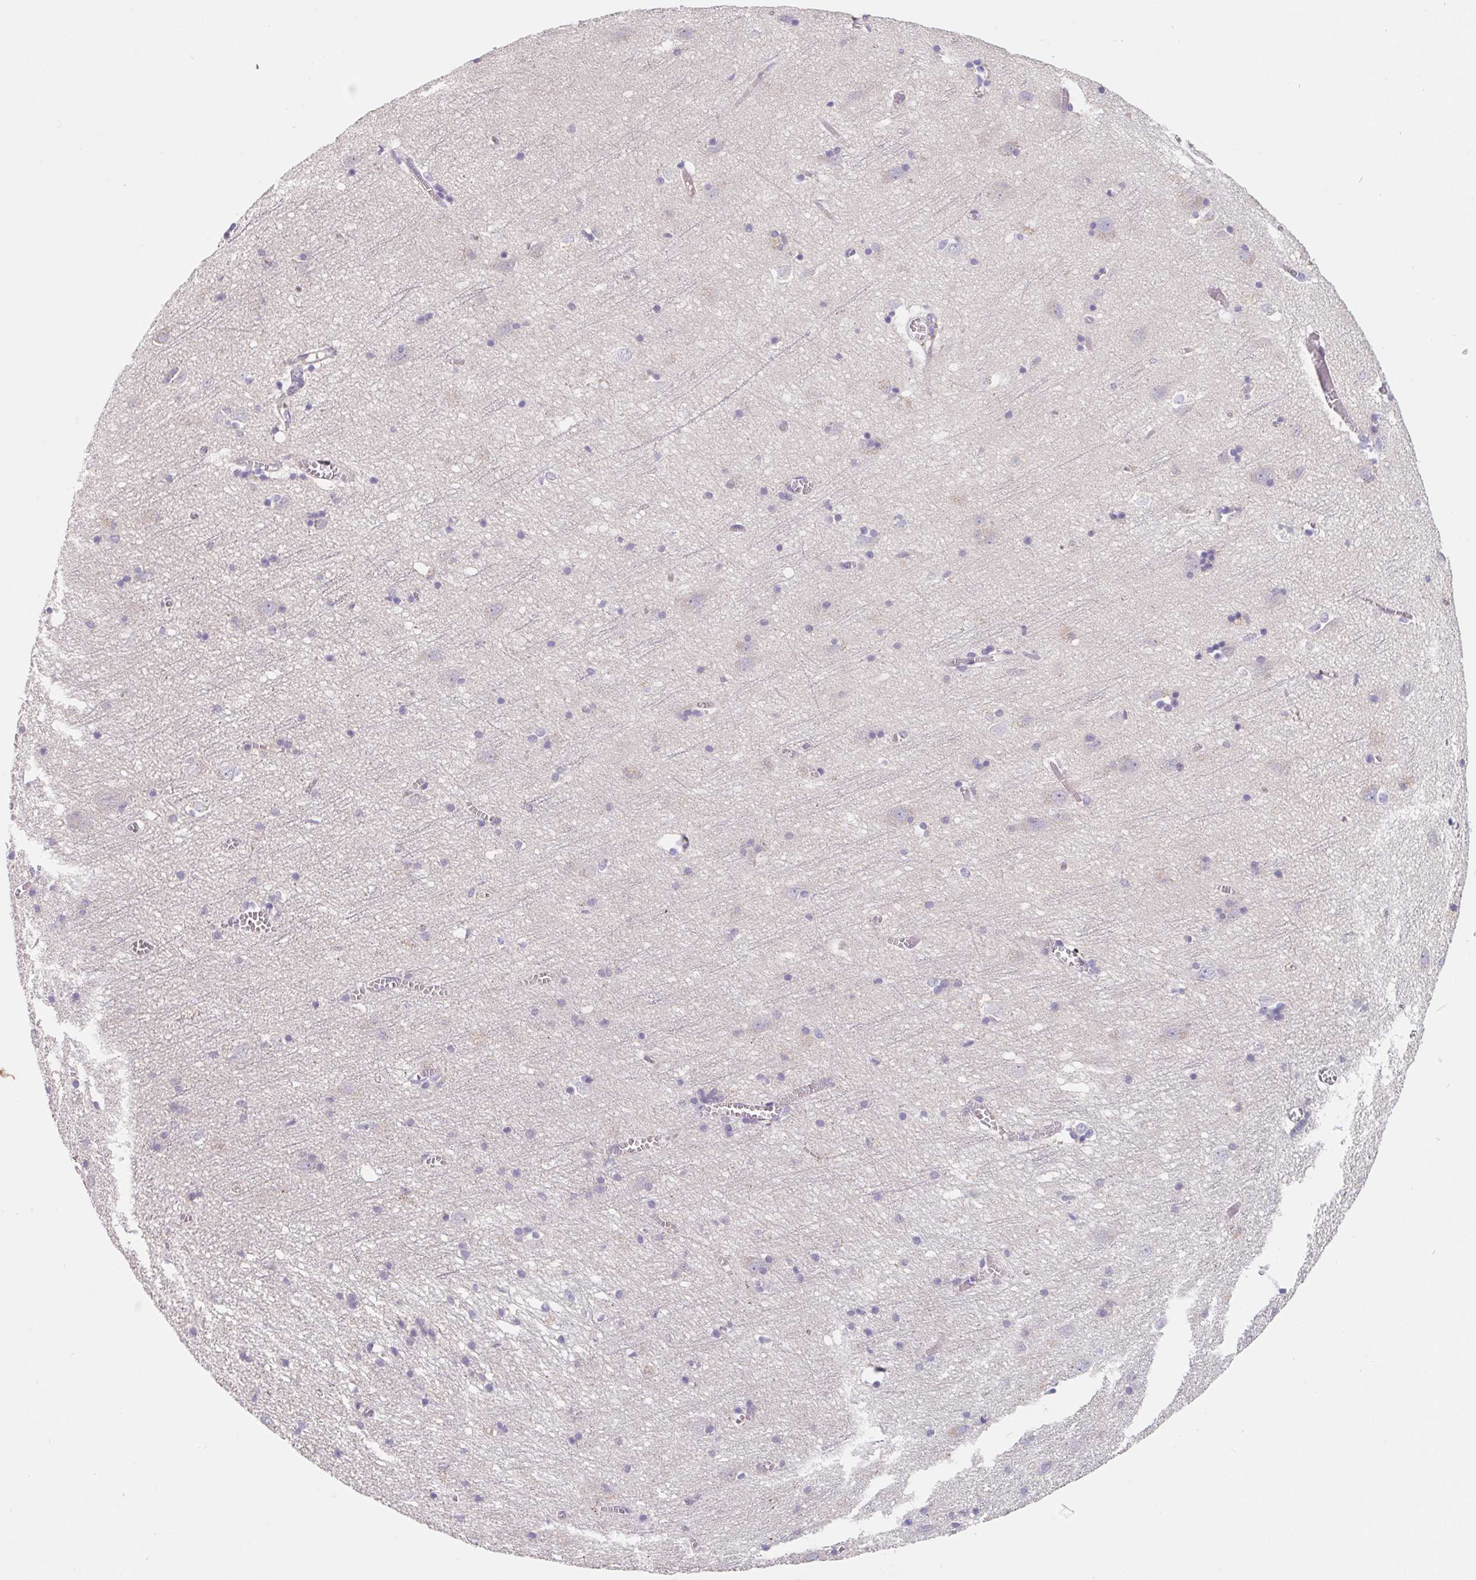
{"staining": {"intensity": "strong", "quantity": "<25%", "location": "cytoplasmic/membranous"}, "tissue": "cerebral cortex", "cell_type": "Endothelial cells", "image_type": "normal", "snomed": [{"axis": "morphology", "description": "Normal tissue, NOS"}, {"axis": "topography", "description": "Cerebral cortex"}], "caption": "Strong cytoplasmic/membranous protein expression is appreciated in approximately <25% of endothelial cells in cerebral cortex. Immunohistochemistry stains the protein of interest in brown and the nuclei are stained blue.", "gene": "LPA", "patient": {"sex": "male", "age": 70}}